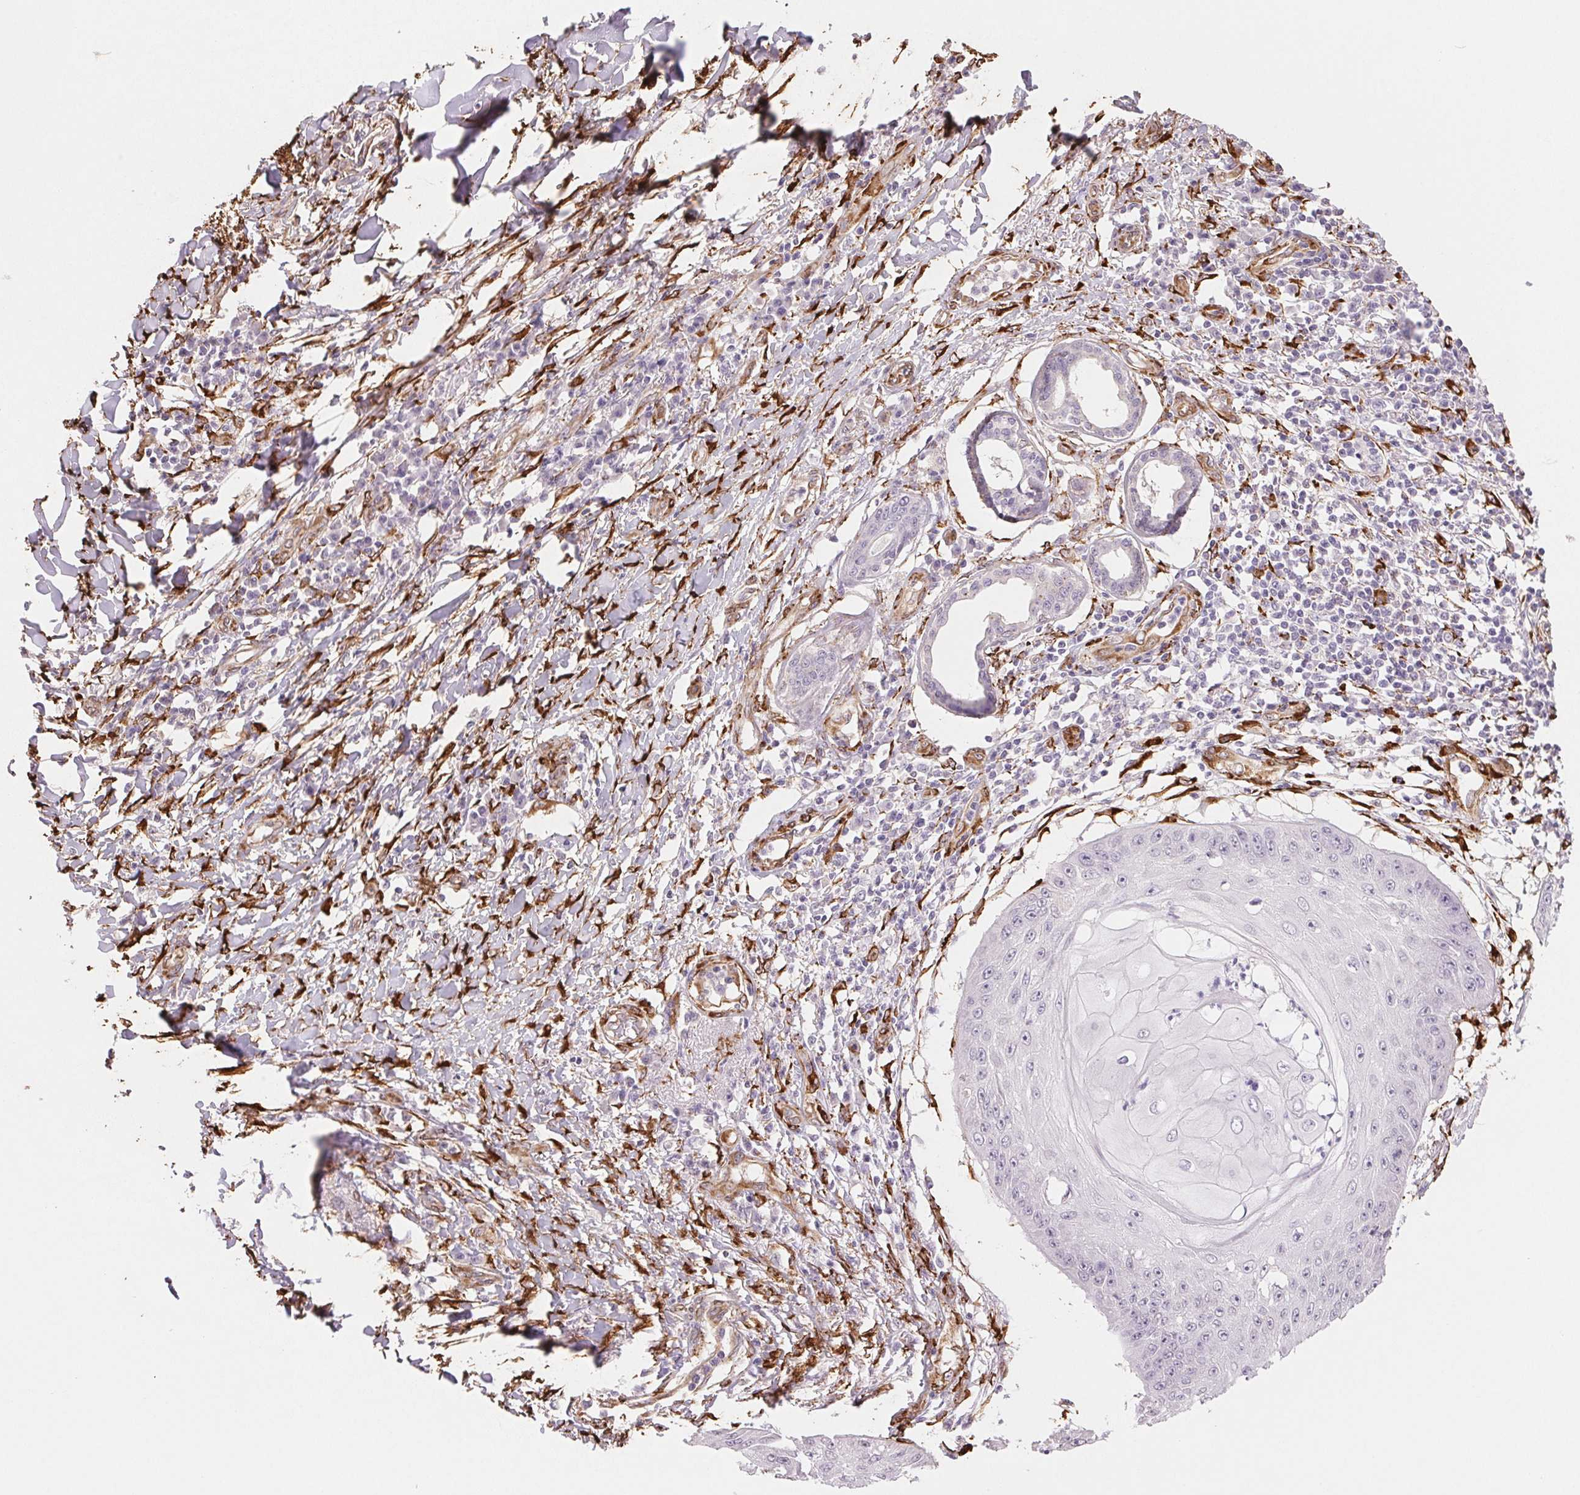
{"staining": {"intensity": "negative", "quantity": "none", "location": "none"}, "tissue": "skin cancer", "cell_type": "Tumor cells", "image_type": "cancer", "snomed": [{"axis": "morphology", "description": "Squamous cell carcinoma, NOS"}, {"axis": "topography", "description": "Skin"}], "caption": "An IHC histopathology image of squamous cell carcinoma (skin) is shown. There is no staining in tumor cells of squamous cell carcinoma (skin).", "gene": "FKBP10", "patient": {"sex": "male", "age": 70}}